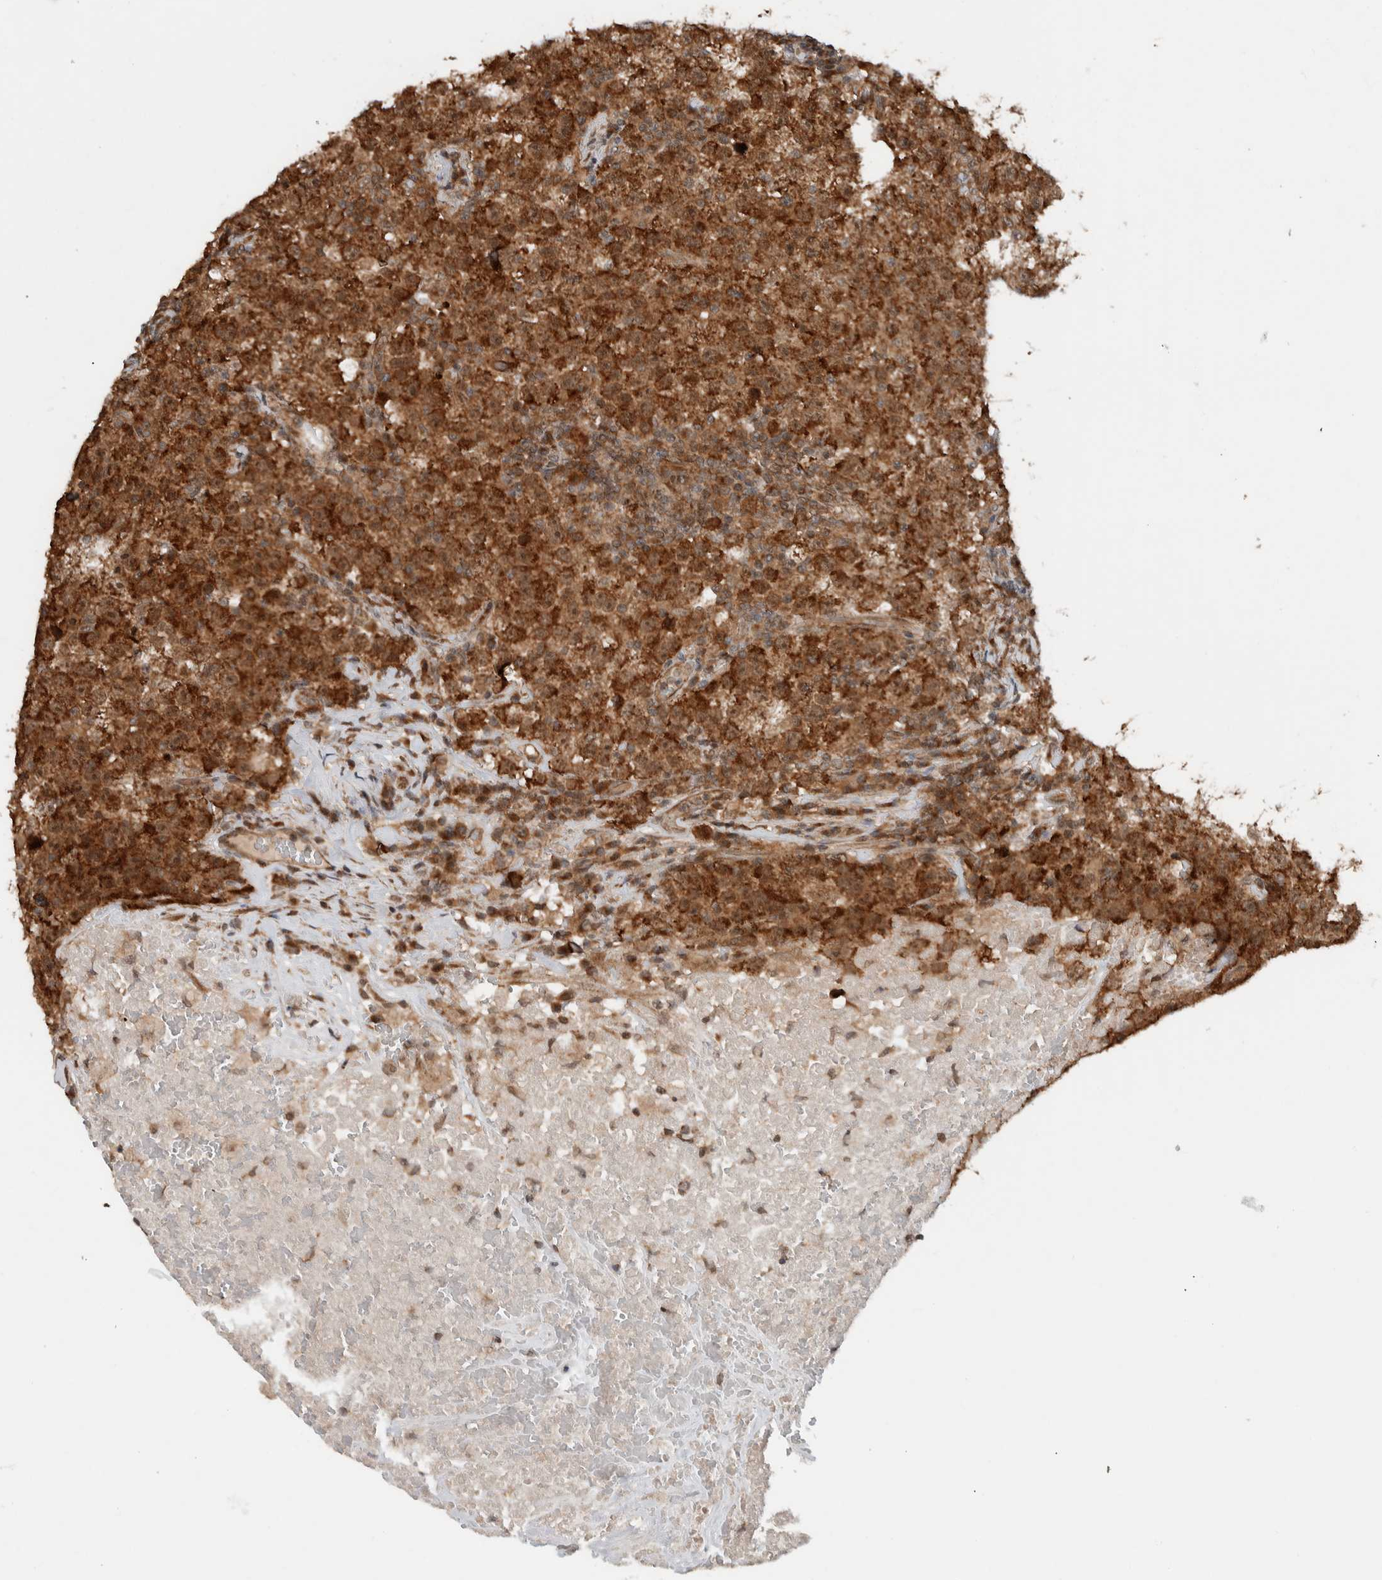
{"staining": {"intensity": "strong", "quantity": ">75%", "location": "cytoplasmic/membranous"}, "tissue": "testis cancer", "cell_type": "Tumor cells", "image_type": "cancer", "snomed": [{"axis": "morphology", "description": "Seminoma, NOS"}, {"axis": "topography", "description": "Testis"}], "caption": "Testis cancer (seminoma) stained for a protein exhibits strong cytoplasmic/membranous positivity in tumor cells.", "gene": "KLHL6", "patient": {"sex": "male", "age": 22}}